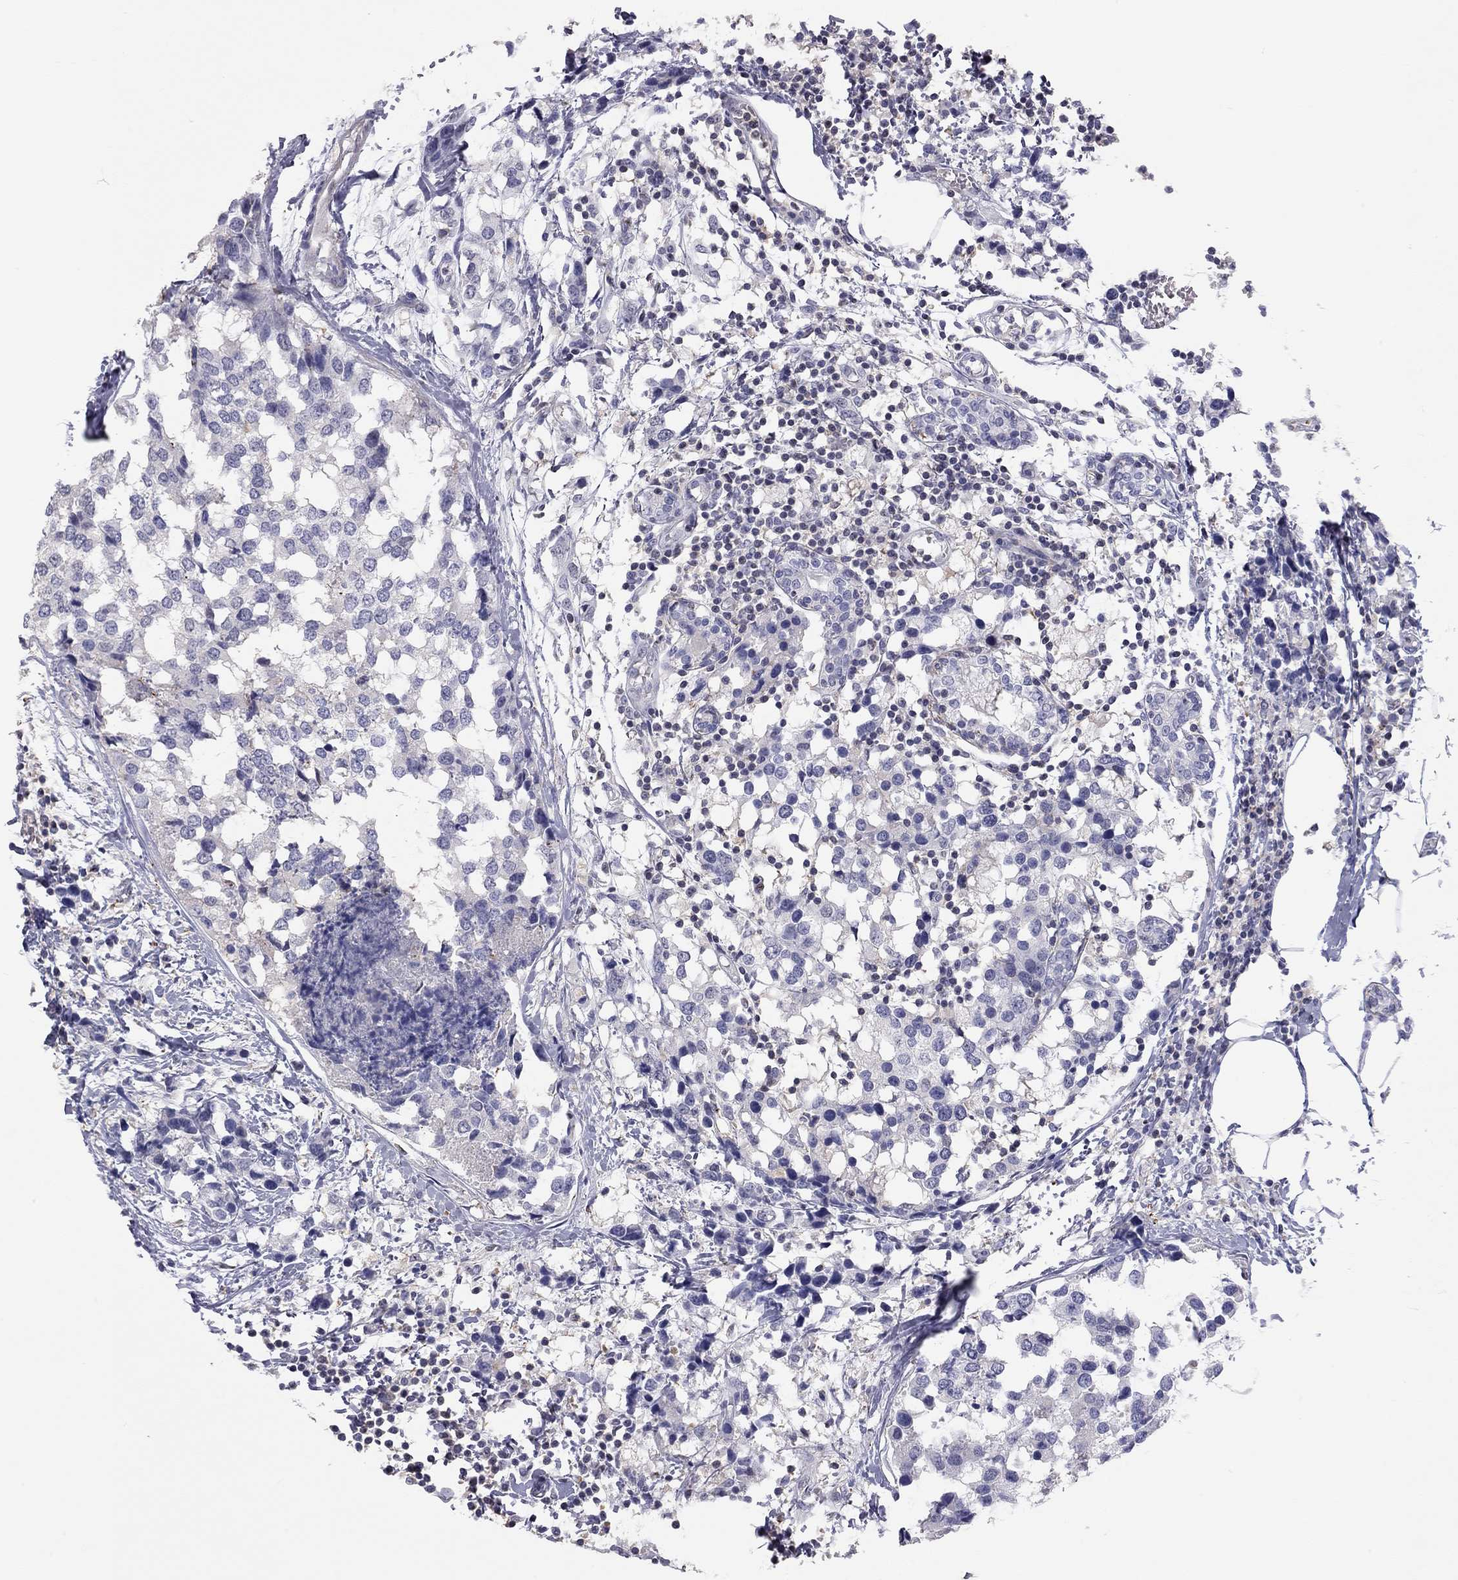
{"staining": {"intensity": "weak", "quantity": "<25%", "location": "cytoplasmic/membranous"}, "tissue": "breast cancer", "cell_type": "Tumor cells", "image_type": "cancer", "snomed": [{"axis": "morphology", "description": "Lobular carcinoma"}, {"axis": "topography", "description": "Breast"}], "caption": "This is an immunohistochemistry photomicrograph of human lobular carcinoma (breast). There is no staining in tumor cells.", "gene": "ADCYAP1", "patient": {"sex": "female", "age": 59}}